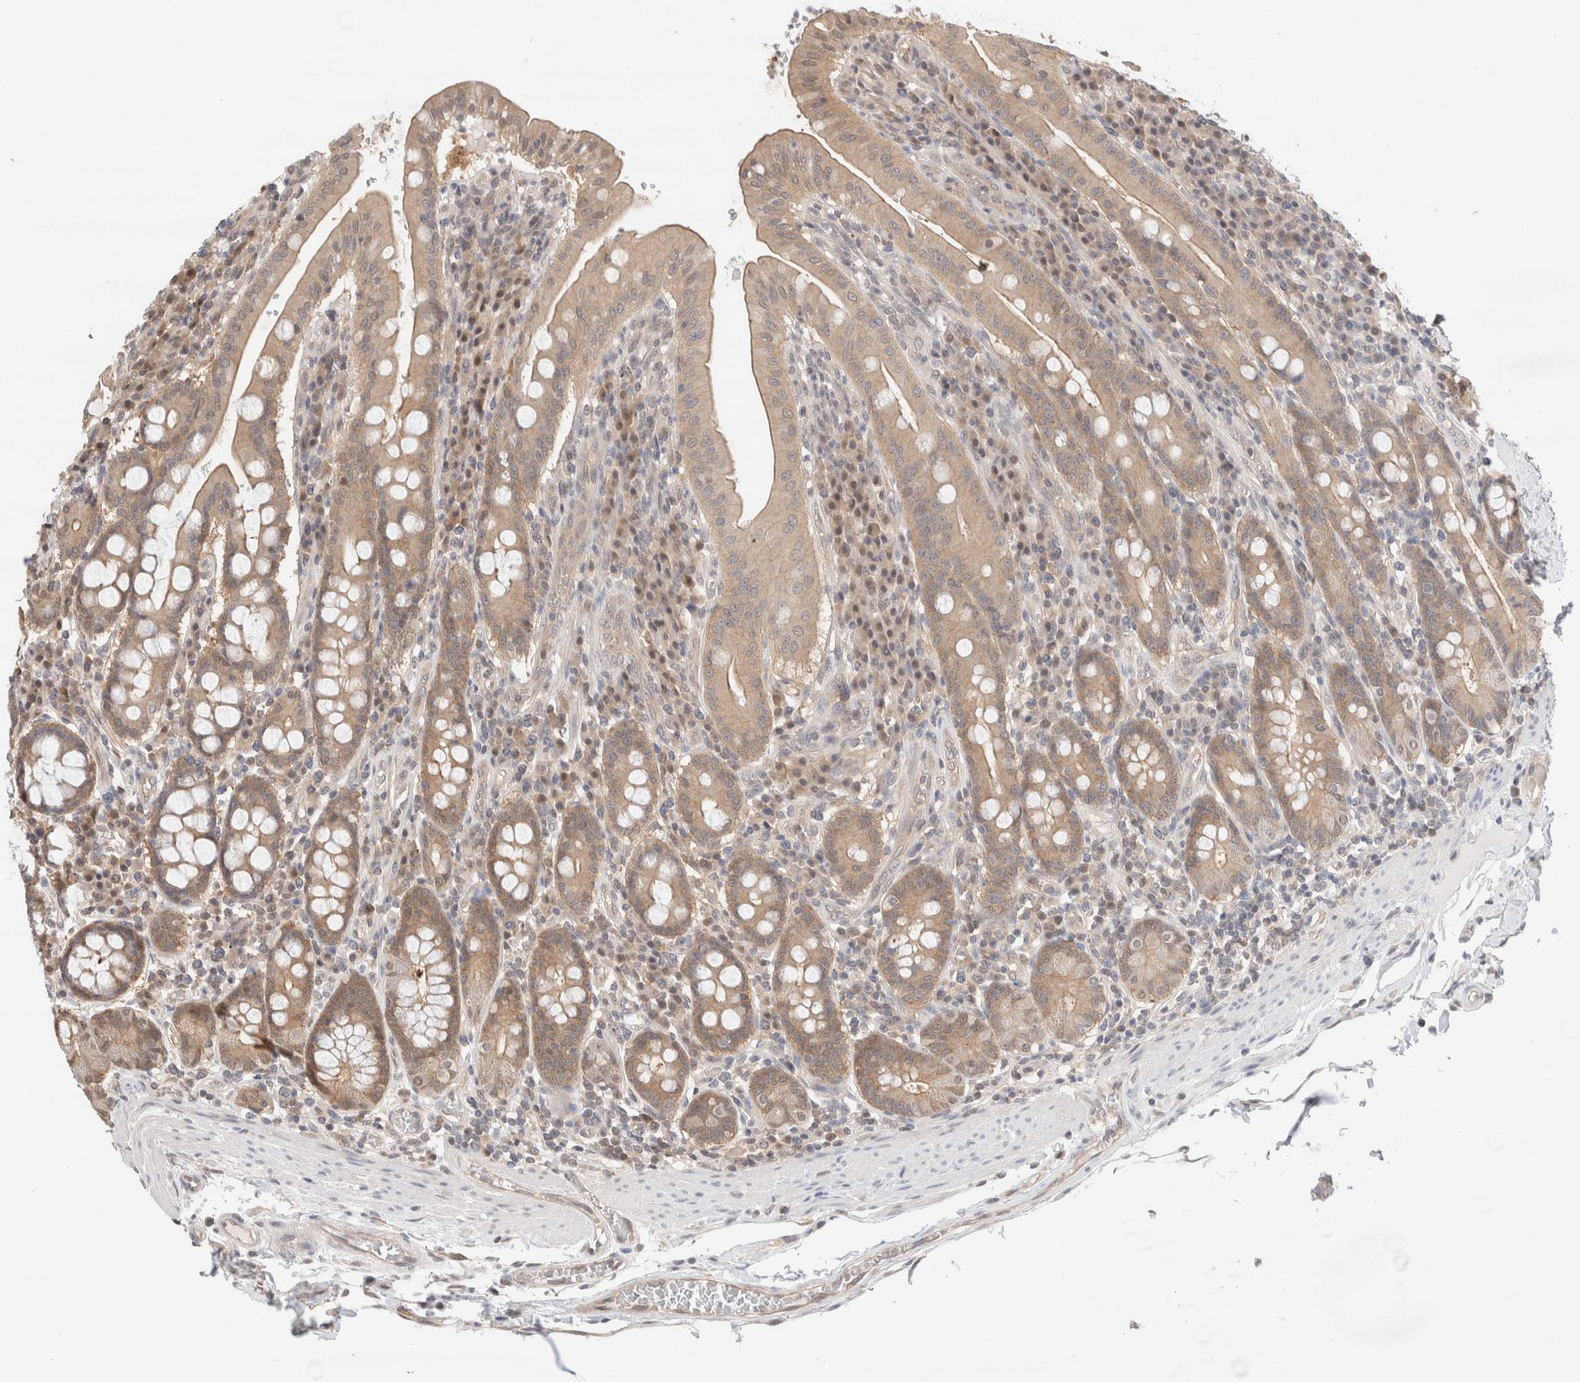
{"staining": {"intensity": "strong", "quantity": "25%-75%", "location": "cytoplasmic/membranous"}, "tissue": "duodenum", "cell_type": "Glandular cells", "image_type": "normal", "snomed": [{"axis": "morphology", "description": "Normal tissue, NOS"}, {"axis": "morphology", "description": "Adenocarcinoma, NOS"}, {"axis": "topography", "description": "Pancreas"}, {"axis": "topography", "description": "Duodenum"}], "caption": "Approximately 25%-75% of glandular cells in unremarkable duodenum exhibit strong cytoplasmic/membranous protein expression as visualized by brown immunohistochemical staining.", "gene": "C17orf97", "patient": {"sex": "male", "age": 50}}